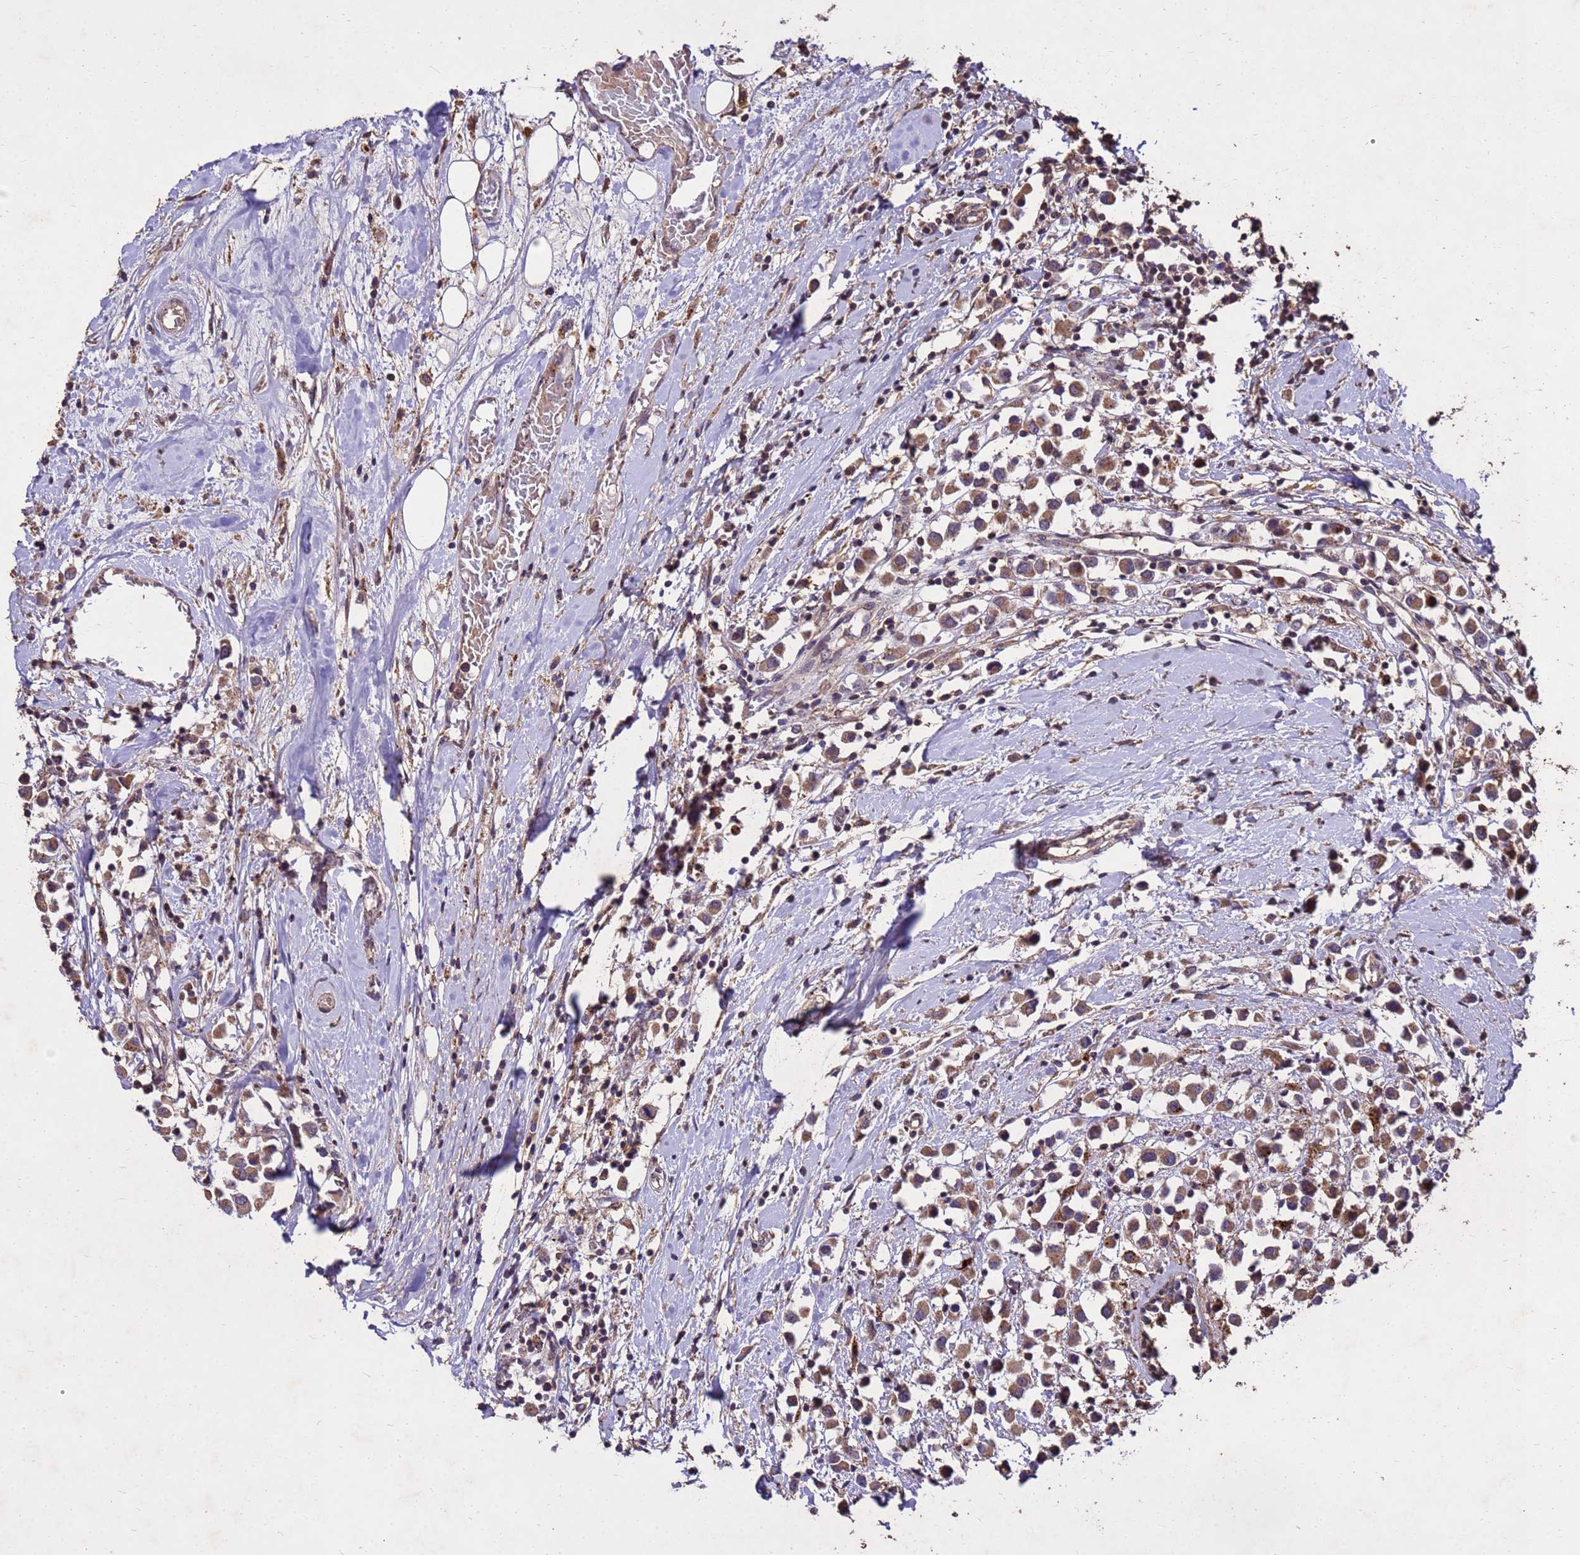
{"staining": {"intensity": "moderate", "quantity": ">75%", "location": "cytoplasmic/membranous"}, "tissue": "breast cancer", "cell_type": "Tumor cells", "image_type": "cancer", "snomed": [{"axis": "morphology", "description": "Duct carcinoma"}, {"axis": "topography", "description": "Breast"}], "caption": "An IHC image of tumor tissue is shown. Protein staining in brown shows moderate cytoplasmic/membranous positivity in intraductal carcinoma (breast) within tumor cells. Using DAB (3,3'-diaminobenzidine) (brown) and hematoxylin (blue) stains, captured at high magnification using brightfield microscopy.", "gene": "TOR4A", "patient": {"sex": "female", "age": 61}}